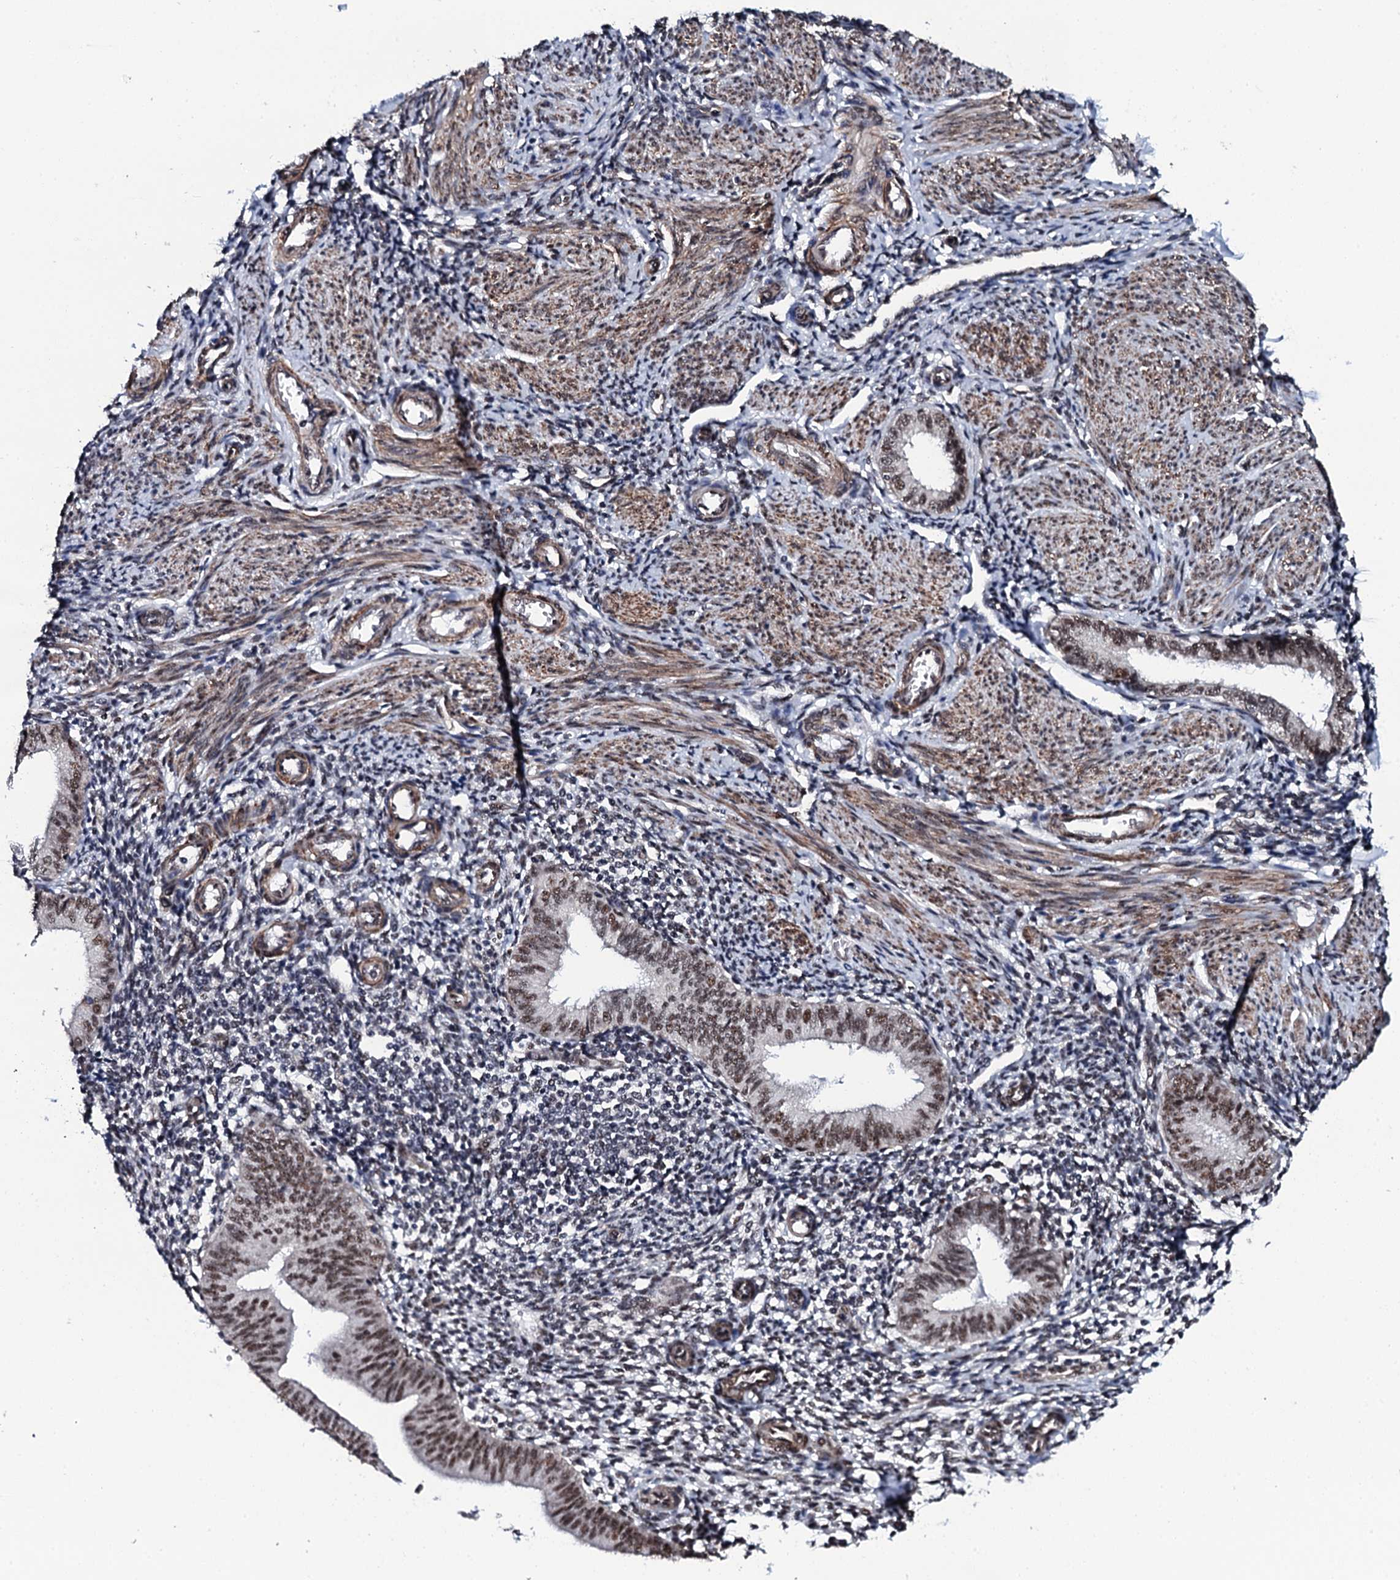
{"staining": {"intensity": "weak", "quantity": "<25%", "location": "nuclear"}, "tissue": "endometrium", "cell_type": "Cells in endometrial stroma", "image_type": "normal", "snomed": [{"axis": "morphology", "description": "Normal tissue, NOS"}, {"axis": "topography", "description": "Uterus"}, {"axis": "topography", "description": "Endometrium"}], "caption": "DAB (3,3'-diaminobenzidine) immunohistochemical staining of unremarkable human endometrium exhibits no significant staining in cells in endometrial stroma.", "gene": "CWC15", "patient": {"sex": "female", "age": 48}}